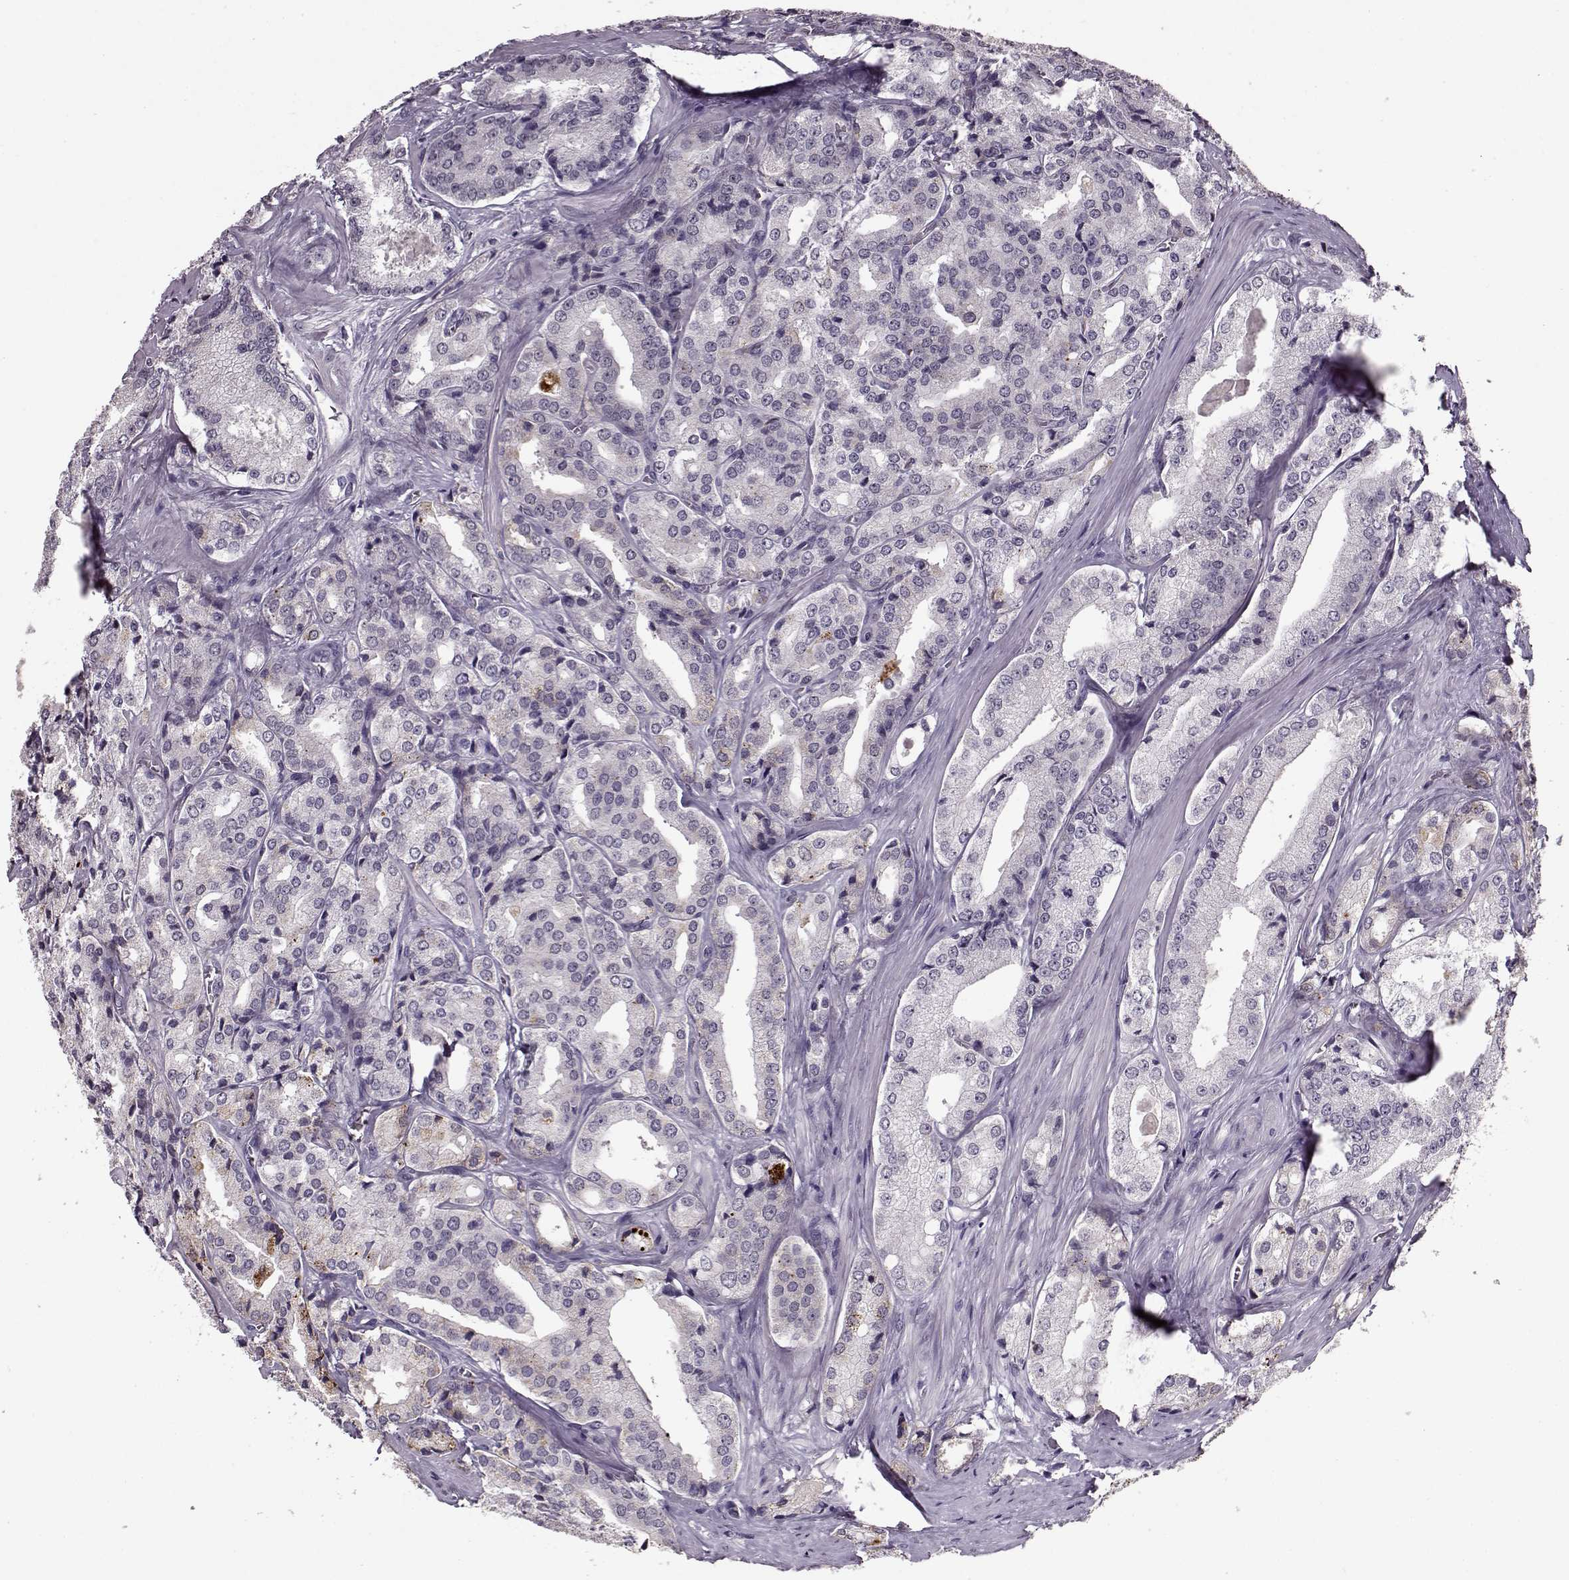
{"staining": {"intensity": "negative", "quantity": "none", "location": "none"}, "tissue": "prostate cancer", "cell_type": "Tumor cells", "image_type": "cancer", "snomed": [{"axis": "morphology", "description": "Adenocarcinoma, Low grade"}, {"axis": "topography", "description": "Prostate"}], "caption": "IHC micrograph of neoplastic tissue: human prostate adenocarcinoma (low-grade) stained with DAB (3,3'-diaminobenzidine) exhibits no significant protein expression in tumor cells. The staining was performed using DAB to visualize the protein expression in brown, while the nuclei were stained in blue with hematoxylin (Magnification: 20x).", "gene": "RP1L1", "patient": {"sex": "male", "age": 56}}